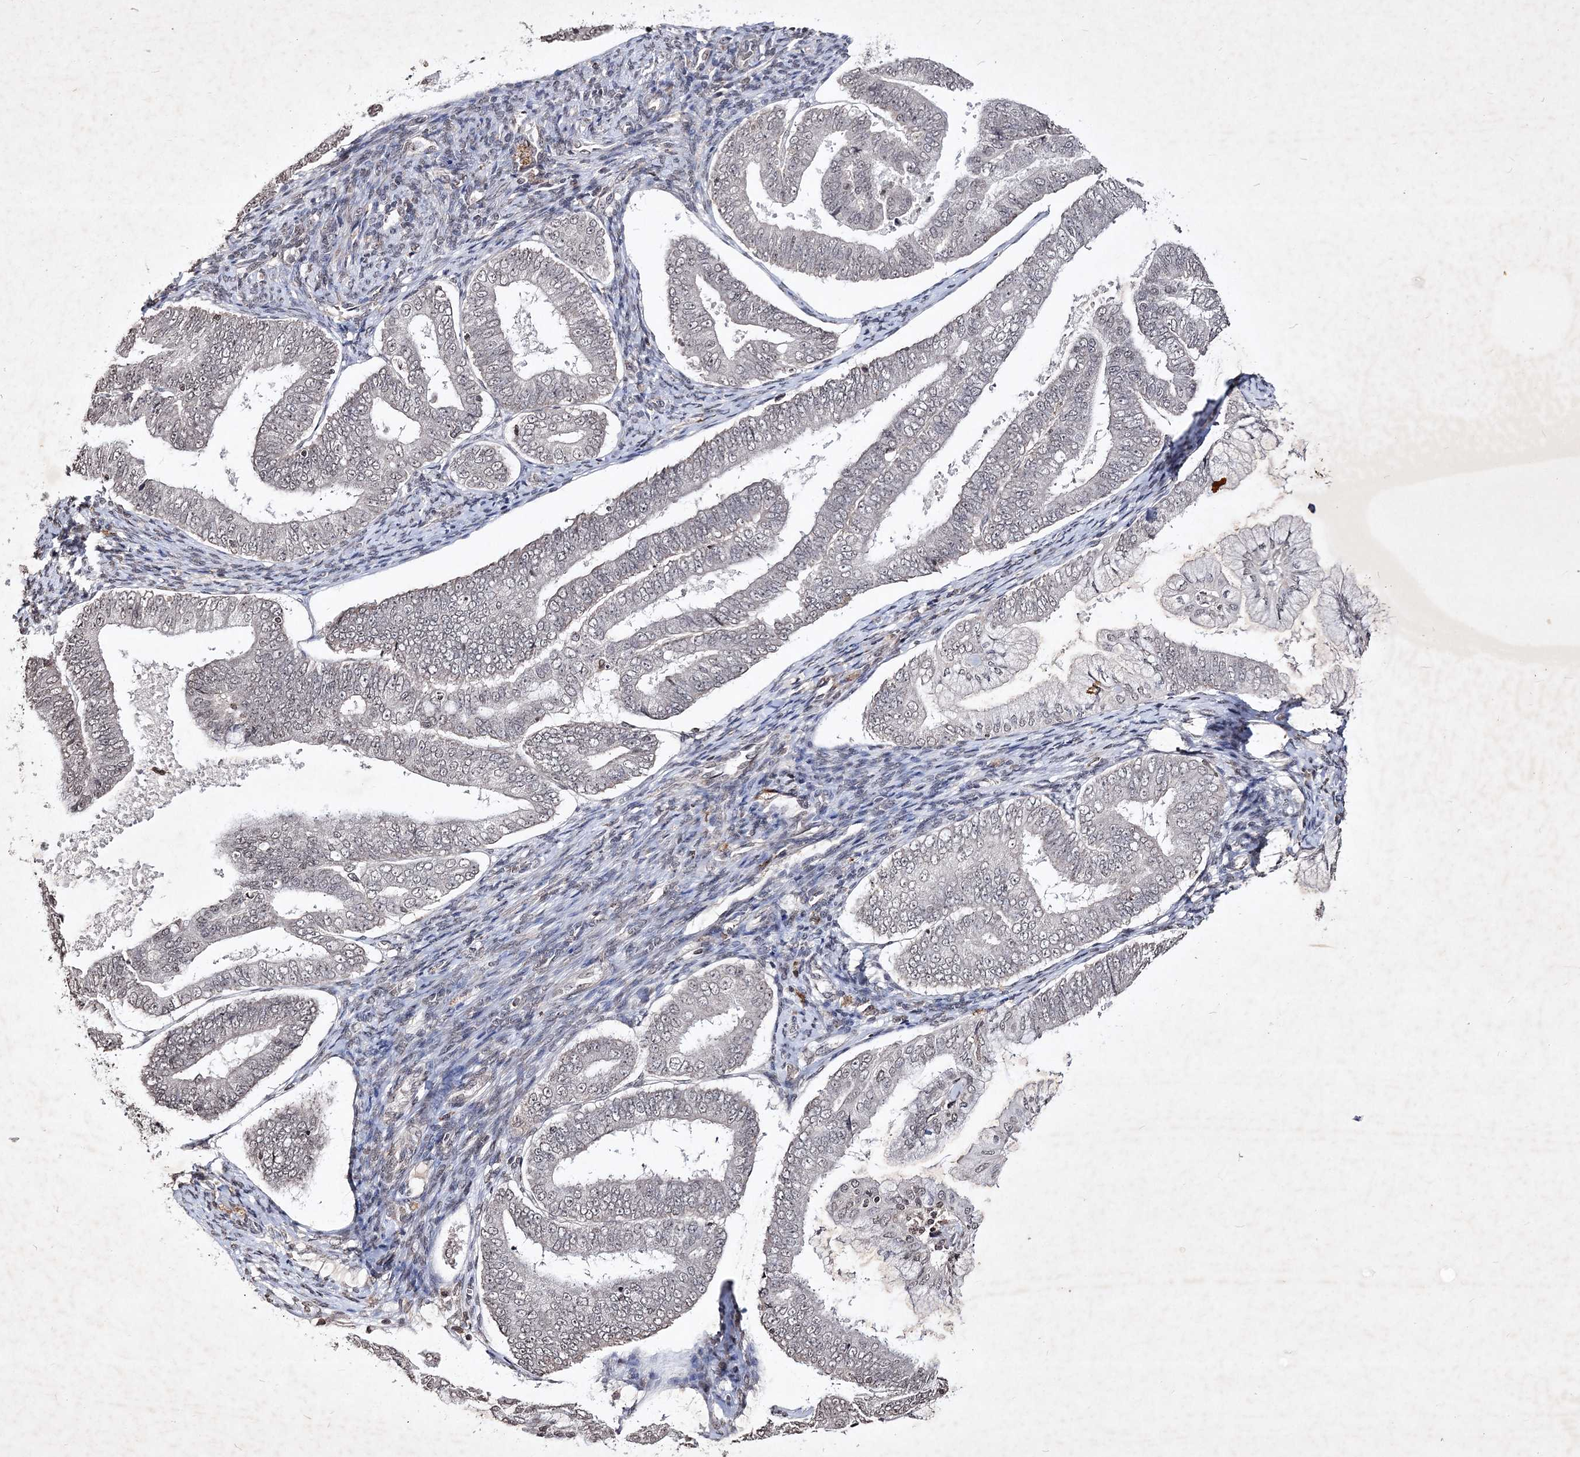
{"staining": {"intensity": "weak", "quantity": "25%-75%", "location": "nuclear"}, "tissue": "endometrial cancer", "cell_type": "Tumor cells", "image_type": "cancer", "snomed": [{"axis": "morphology", "description": "Adenocarcinoma, NOS"}, {"axis": "topography", "description": "Endometrium"}], "caption": "Human adenocarcinoma (endometrial) stained for a protein (brown) demonstrates weak nuclear positive staining in about 25%-75% of tumor cells.", "gene": "SOWAHB", "patient": {"sex": "female", "age": 63}}